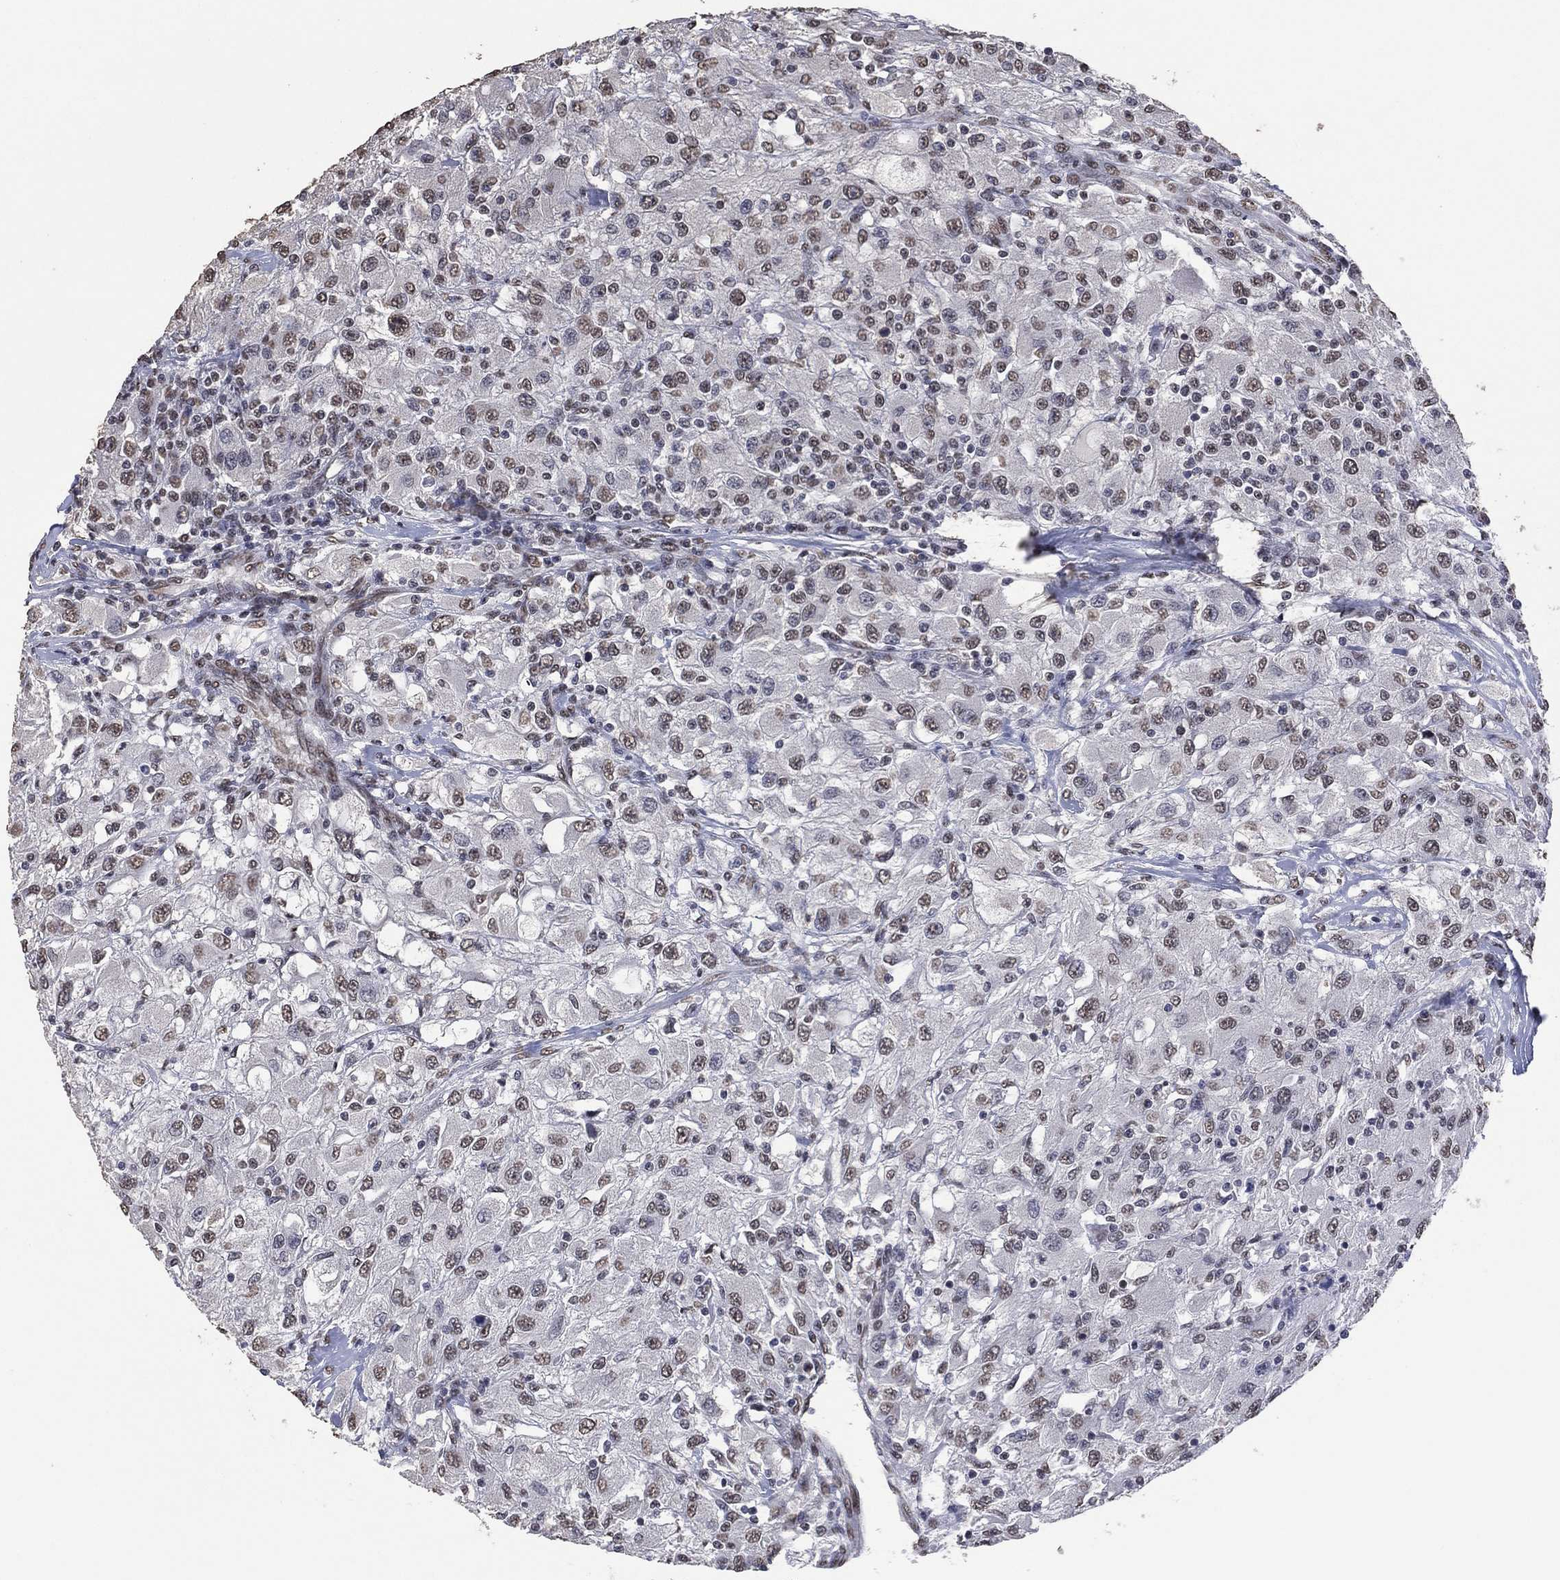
{"staining": {"intensity": "weak", "quantity": "25%-75%", "location": "nuclear"}, "tissue": "renal cancer", "cell_type": "Tumor cells", "image_type": "cancer", "snomed": [{"axis": "morphology", "description": "Adenocarcinoma, NOS"}, {"axis": "topography", "description": "Kidney"}], "caption": "High-power microscopy captured an immunohistochemistry photomicrograph of renal adenocarcinoma, revealing weak nuclear staining in about 25%-75% of tumor cells. The protein of interest is shown in brown color, while the nuclei are stained blue.", "gene": "EHMT1", "patient": {"sex": "female", "age": 67}}